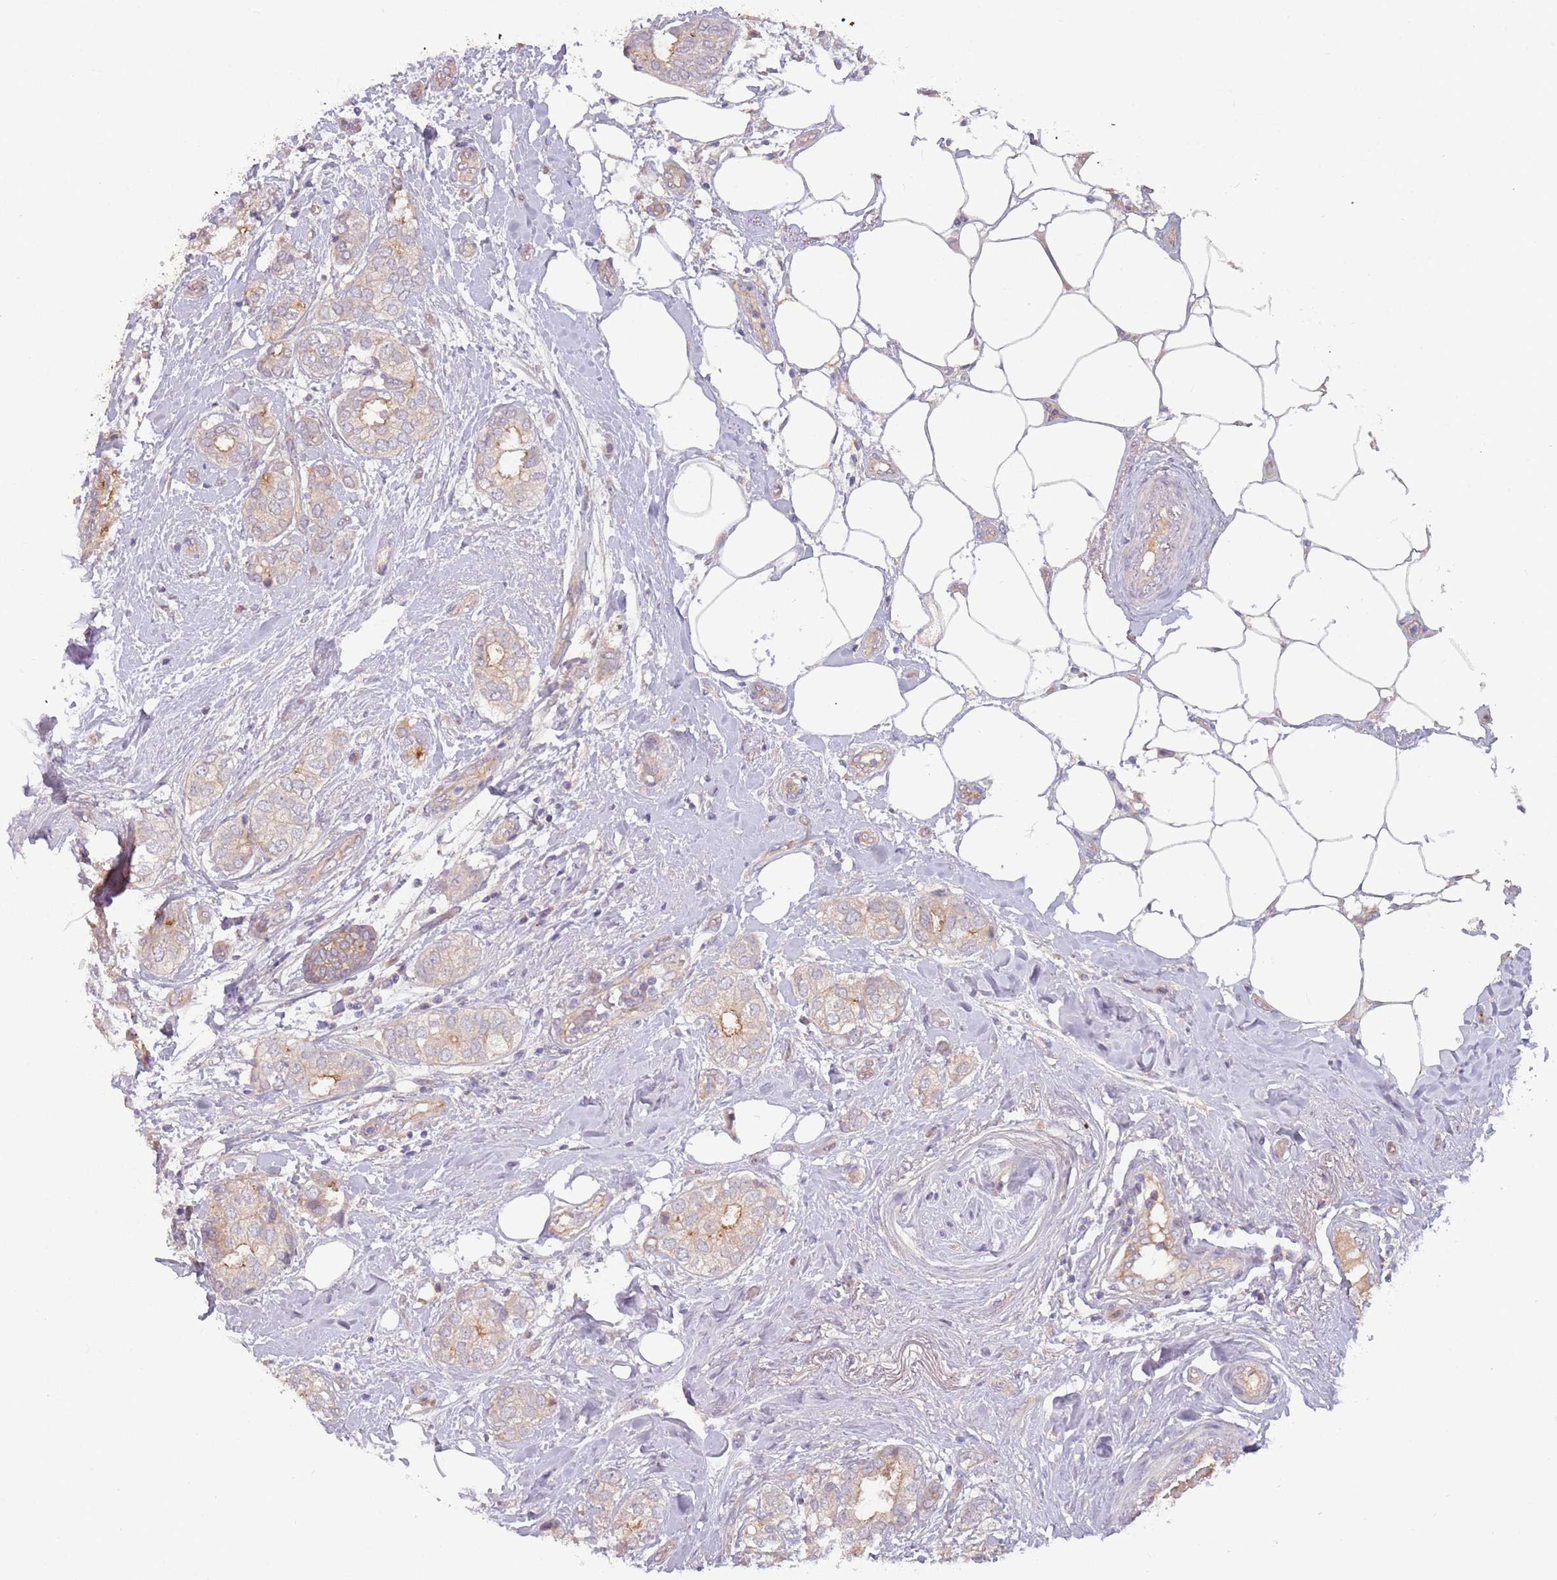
{"staining": {"intensity": "weak", "quantity": "25%-75%", "location": "cytoplasmic/membranous"}, "tissue": "breast cancer", "cell_type": "Tumor cells", "image_type": "cancer", "snomed": [{"axis": "morphology", "description": "Duct carcinoma"}, {"axis": "topography", "description": "Breast"}], "caption": "Immunohistochemical staining of breast cancer (intraductal carcinoma) reveals low levels of weak cytoplasmic/membranous protein positivity in approximately 25%-75% of tumor cells.", "gene": "SAV1", "patient": {"sex": "female", "age": 73}}